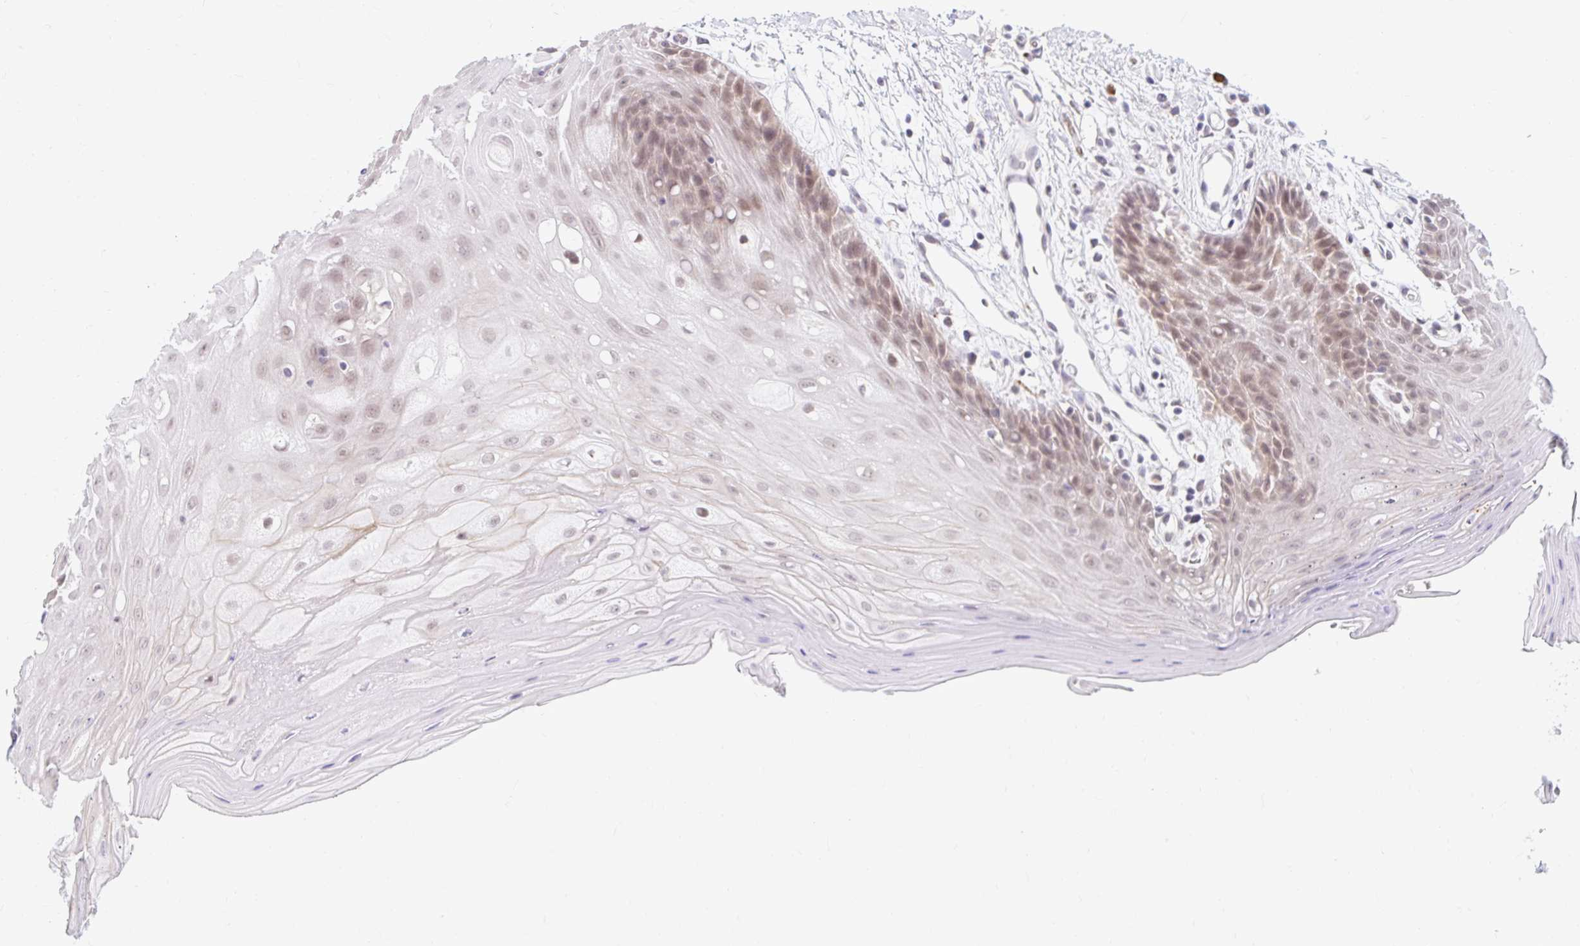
{"staining": {"intensity": "weak", "quantity": "<25%", "location": "cytoplasmic/membranous,nuclear"}, "tissue": "oral mucosa", "cell_type": "Squamous epithelial cells", "image_type": "normal", "snomed": [{"axis": "morphology", "description": "Normal tissue, NOS"}, {"axis": "topography", "description": "Oral tissue"}, {"axis": "topography", "description": "Tounge, NOS"}], "caption": "Squamous epithelial cells show no significant protein positivity in benign oral mucosa. The staining is performed using DAB (3,3'-diaminobenzidine) brown chromogen with nuclei counter-stained in using hematoxylin.", "gene": "SRSF10", "patient": {"sex": "female", "age": 59}}